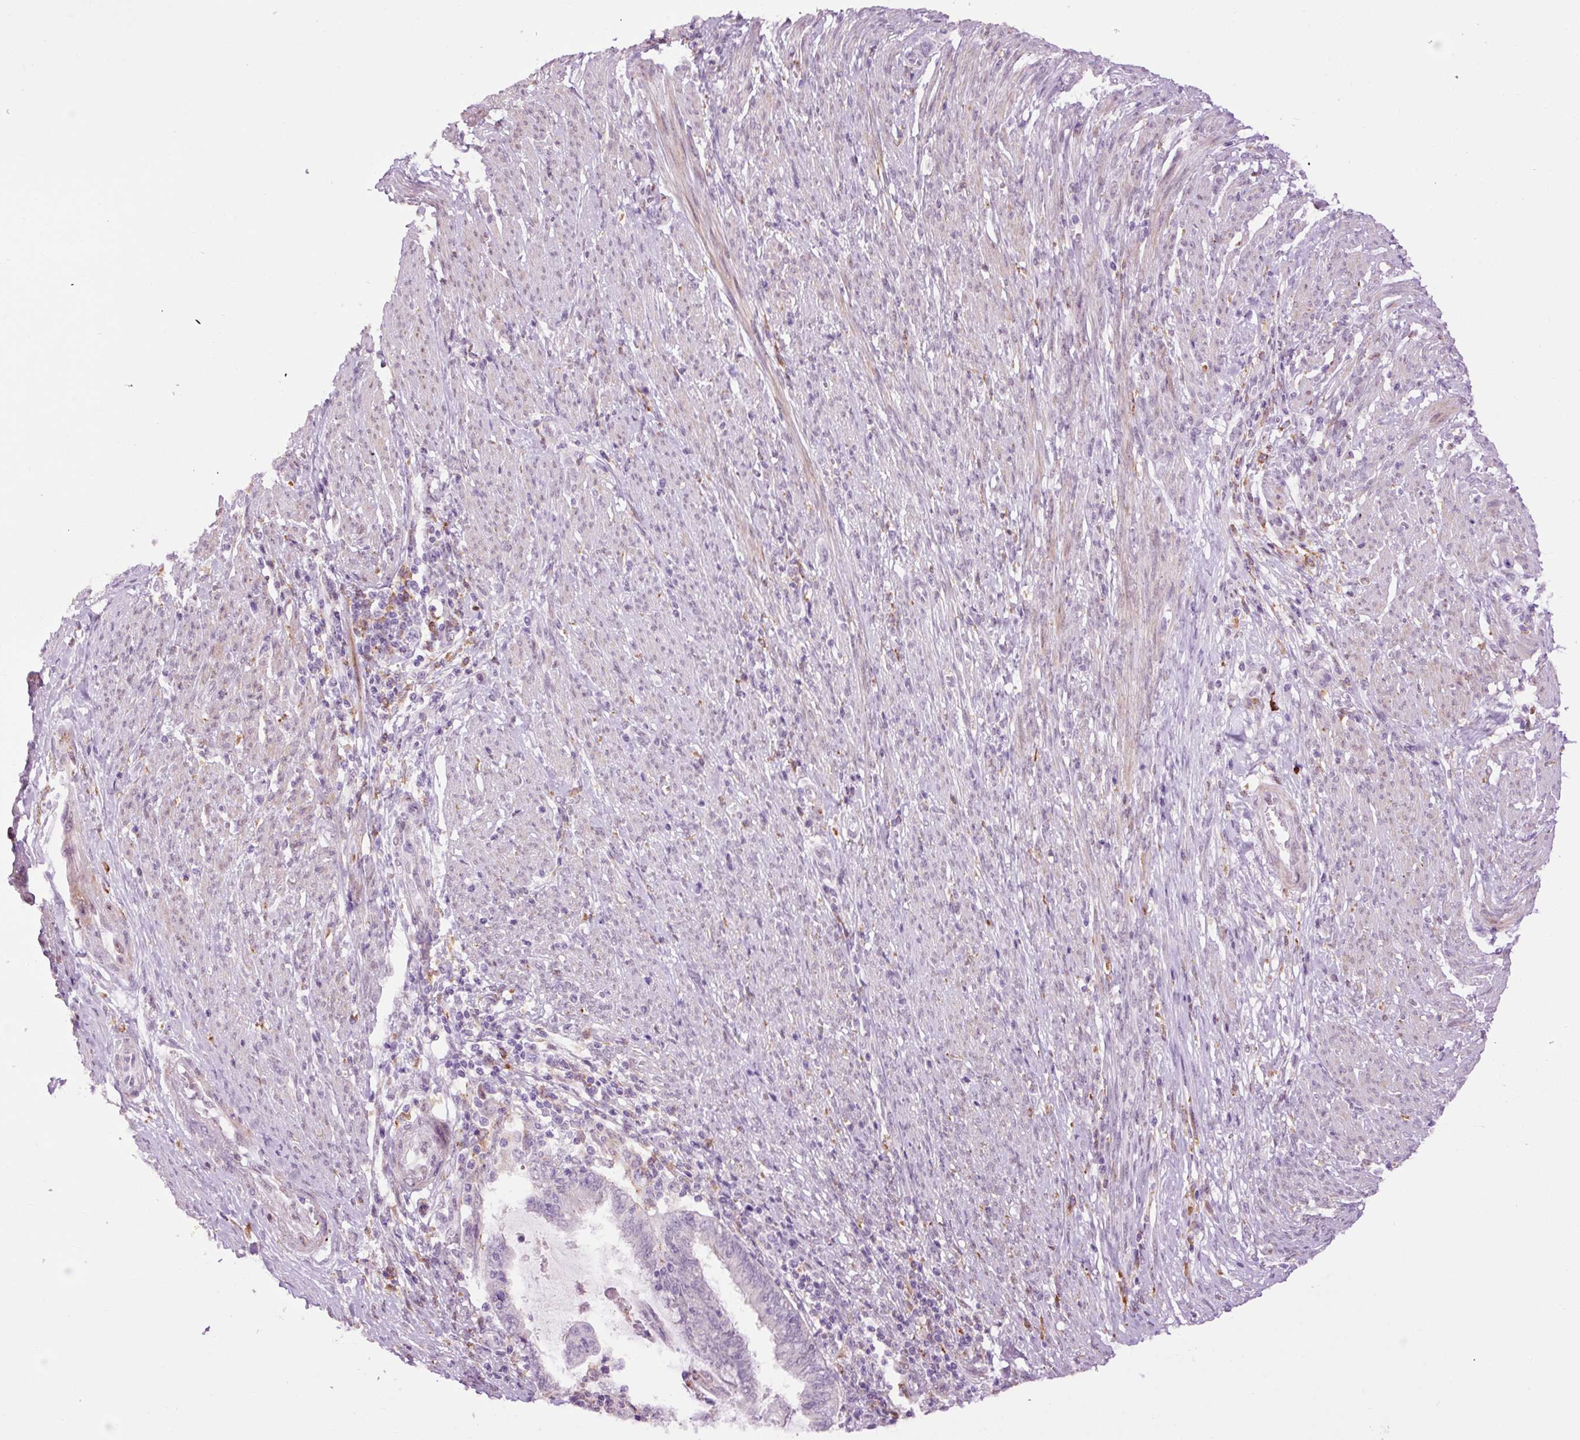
{"staining": {"intensity": "negative", "quantity": "none", "location": "none"}, "tissue": "endometrial cancer", "cell_type": "Tumor cells", "image_type": "cancer", "snomed": [{"axis": "morphology", "description": "Adenocarcinoma, NOS"}, {"axis": "topography", "description": "Uterus"}, {"axis": "topography", "description": "Endometrium"}], "caption": "DAB (3,3'-diaminobenzidine) immunohistochemical staining of adenocarcinoma (endometrial) reveals no significant expression in tumor cells.", "gene": "LY86", "patient": {"sex": "female", "age": 70}}